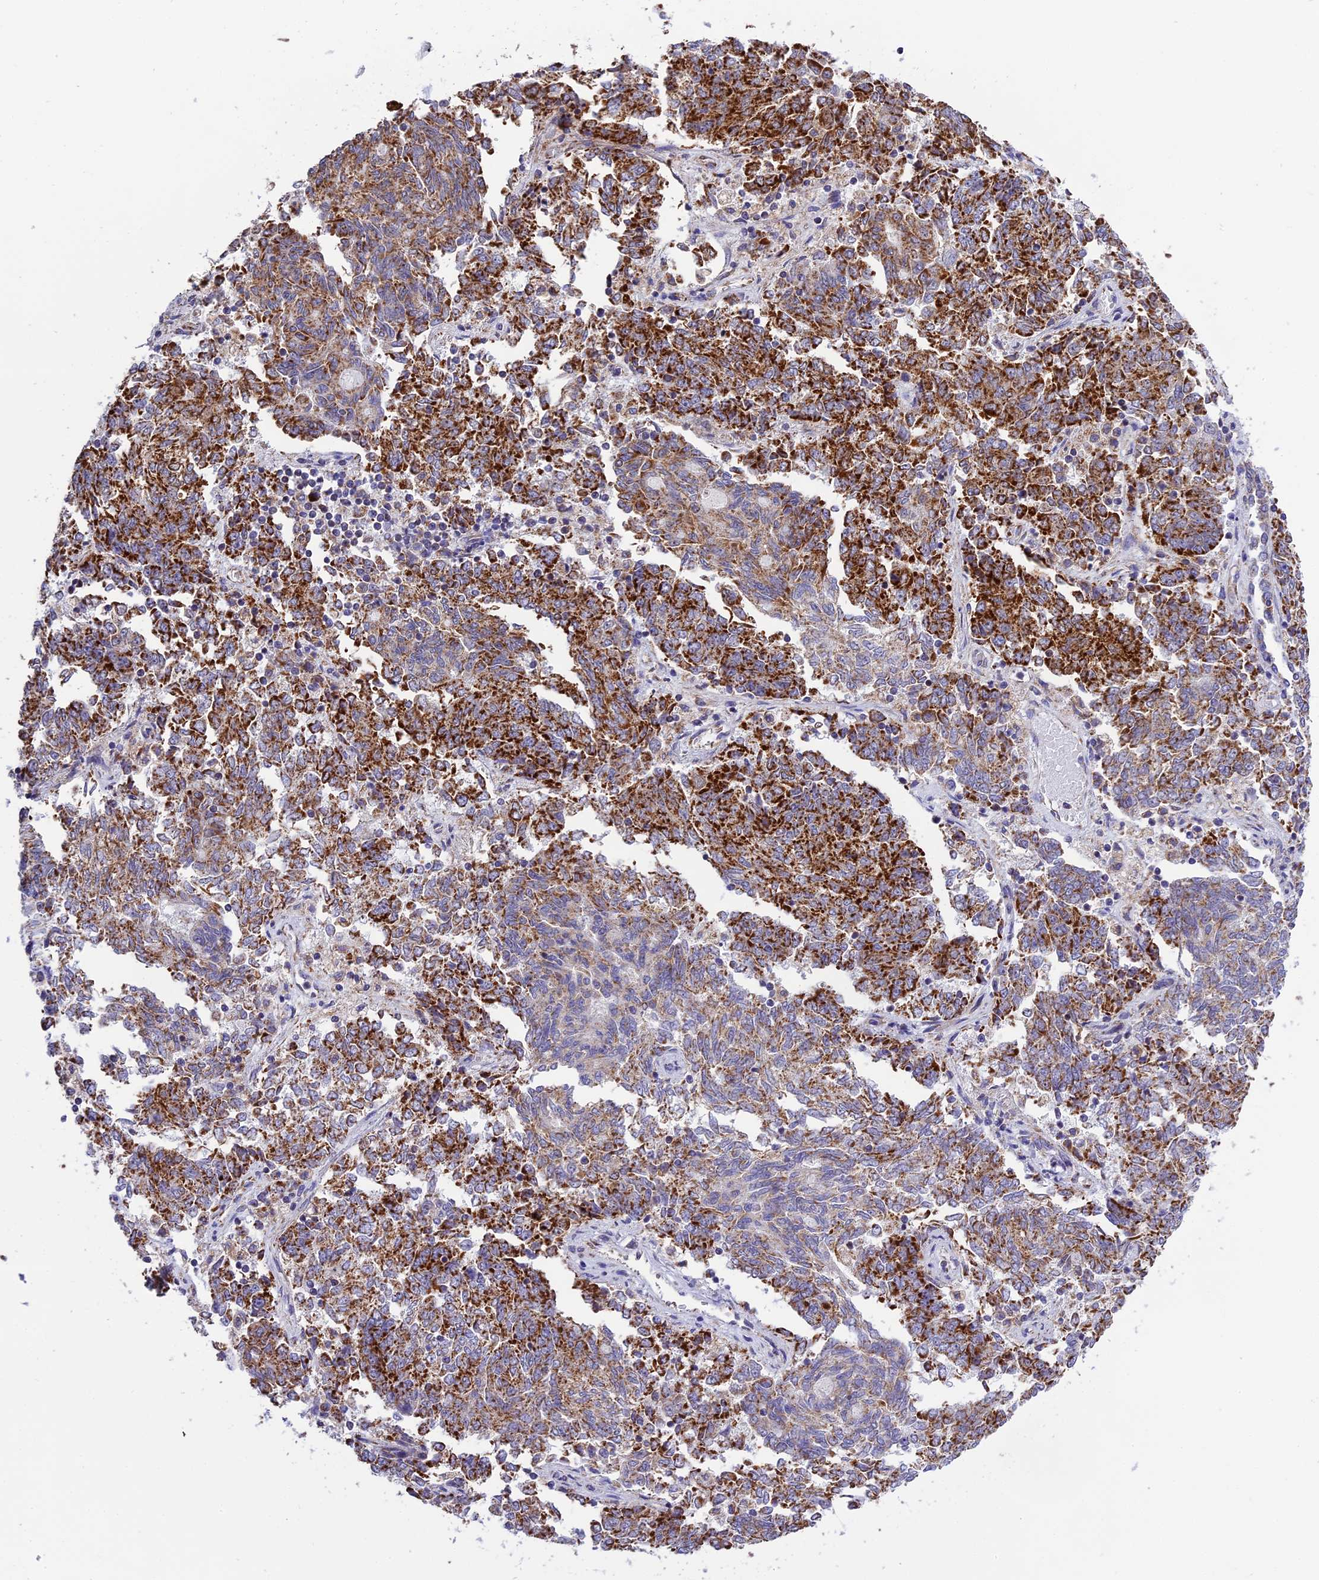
{"staining": {"intensity": "strong", "quantity": ">75%", "location": "cytoplasmic/membranous"}, "tissue": "endometrial cancer", "cell_type": "Tumor cells", "image_type": "cancer", "snomed": [{"axis": "morphology", "description": "Adenocarcinoma, NOS"}, {"axis": "topography", "description": "Endometrium"}], "caption": "High-power microscopy captured an IHC micrograph of endometrial cancer, revealing strong cytoplasmic/membranous staining in approximately >75% of tumor cells.", "gene": "MRPS34", "patient": {"sex": "female", "age": 80}}